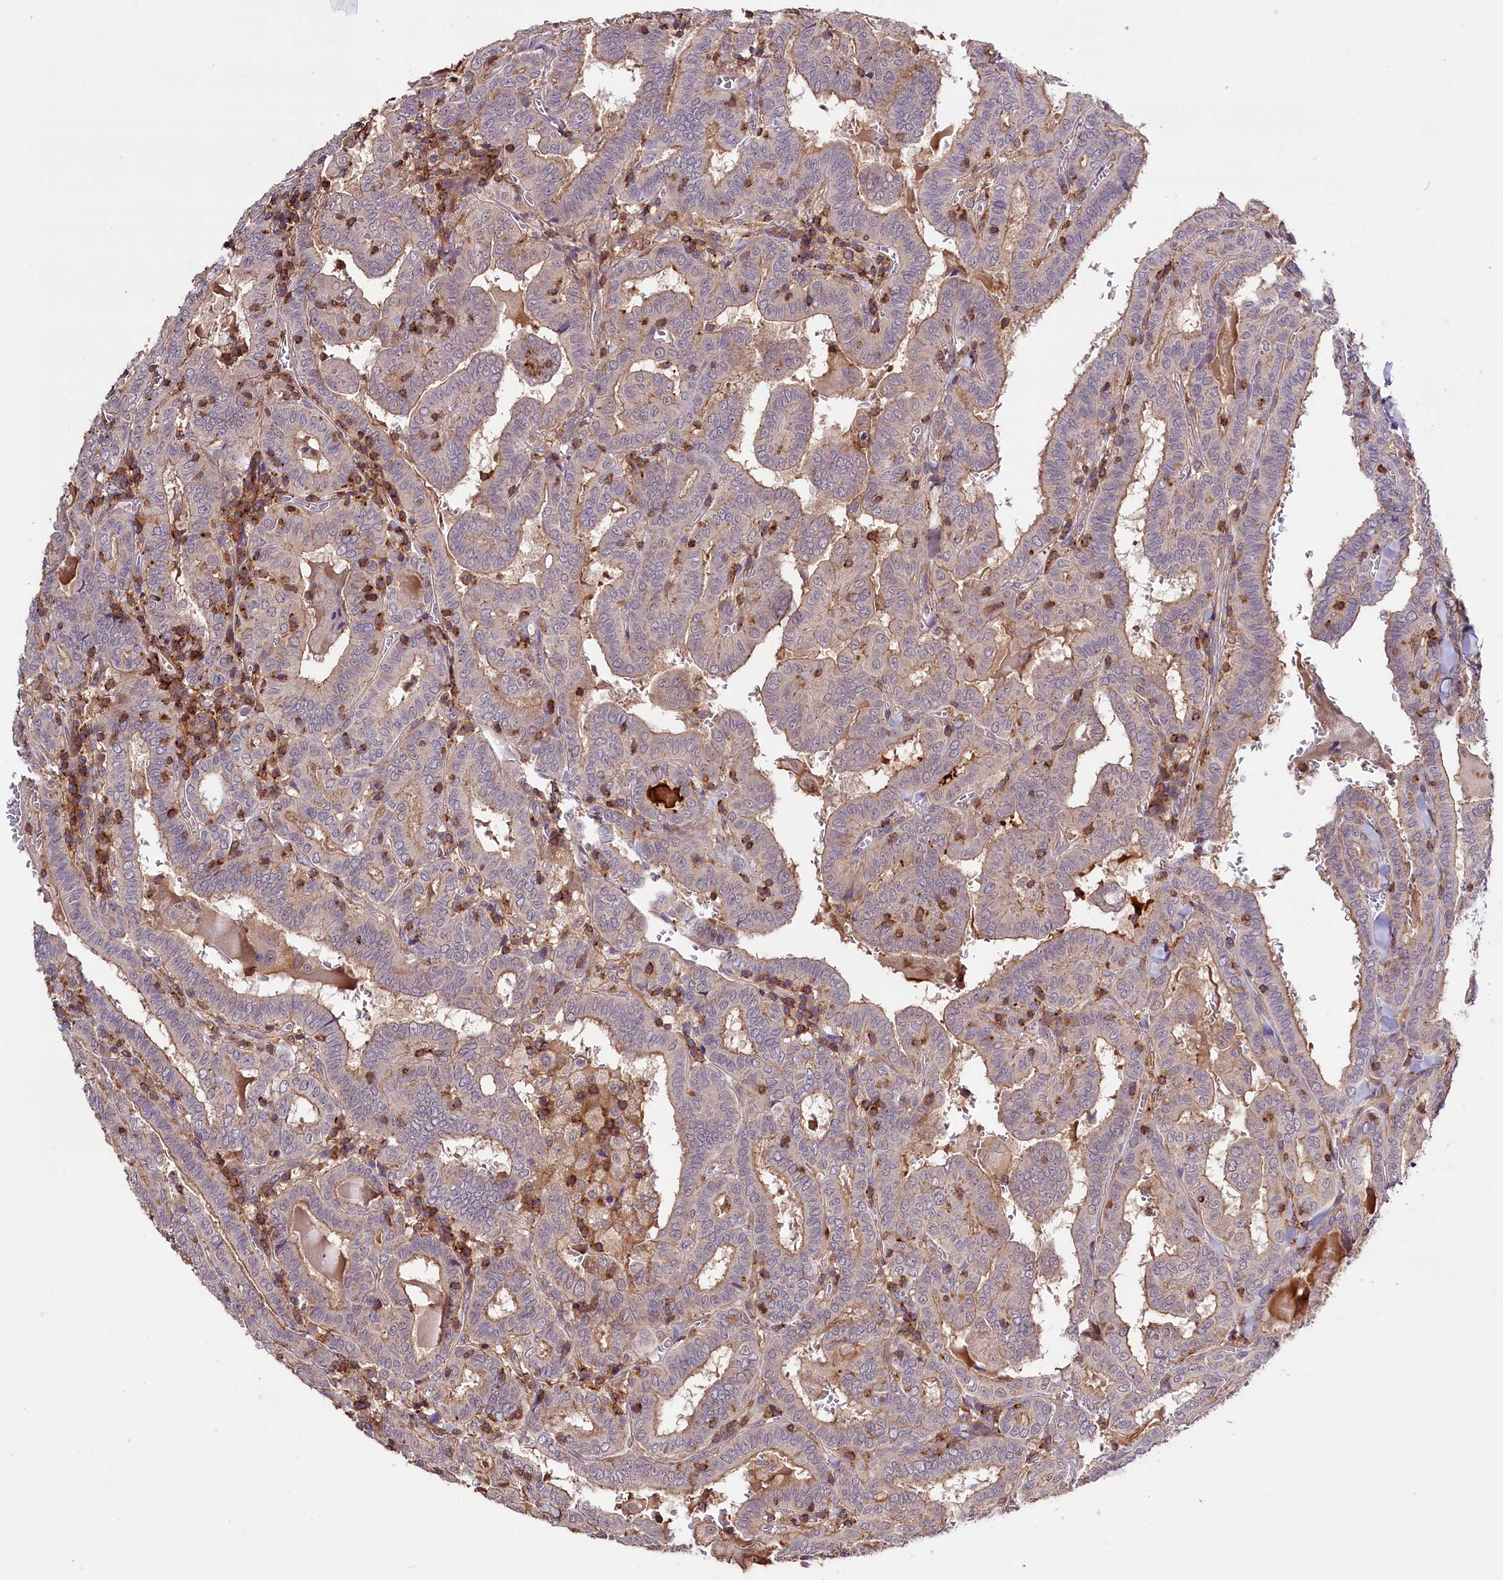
{"staining": {"intensity": "weak", "quantity": "<25%", "location": "cytoplasmic/membranous"}, "tissue": "thyroid cancer", "cell_type": "Tumor cells", "image_type": "cancer", "snomed": [{"axis": "morphology", "description": "Papillary adenocarcinoma, NOS"}, {"axis": "topography", "description": "Thyroid gland"}], "caption": "The histopathology image demonstrates no staining of tumor cells in thyroid papillary adenocarcinoma.", "gene": "SKIDA1", "patient": {"sex": "female", "age": 72}}